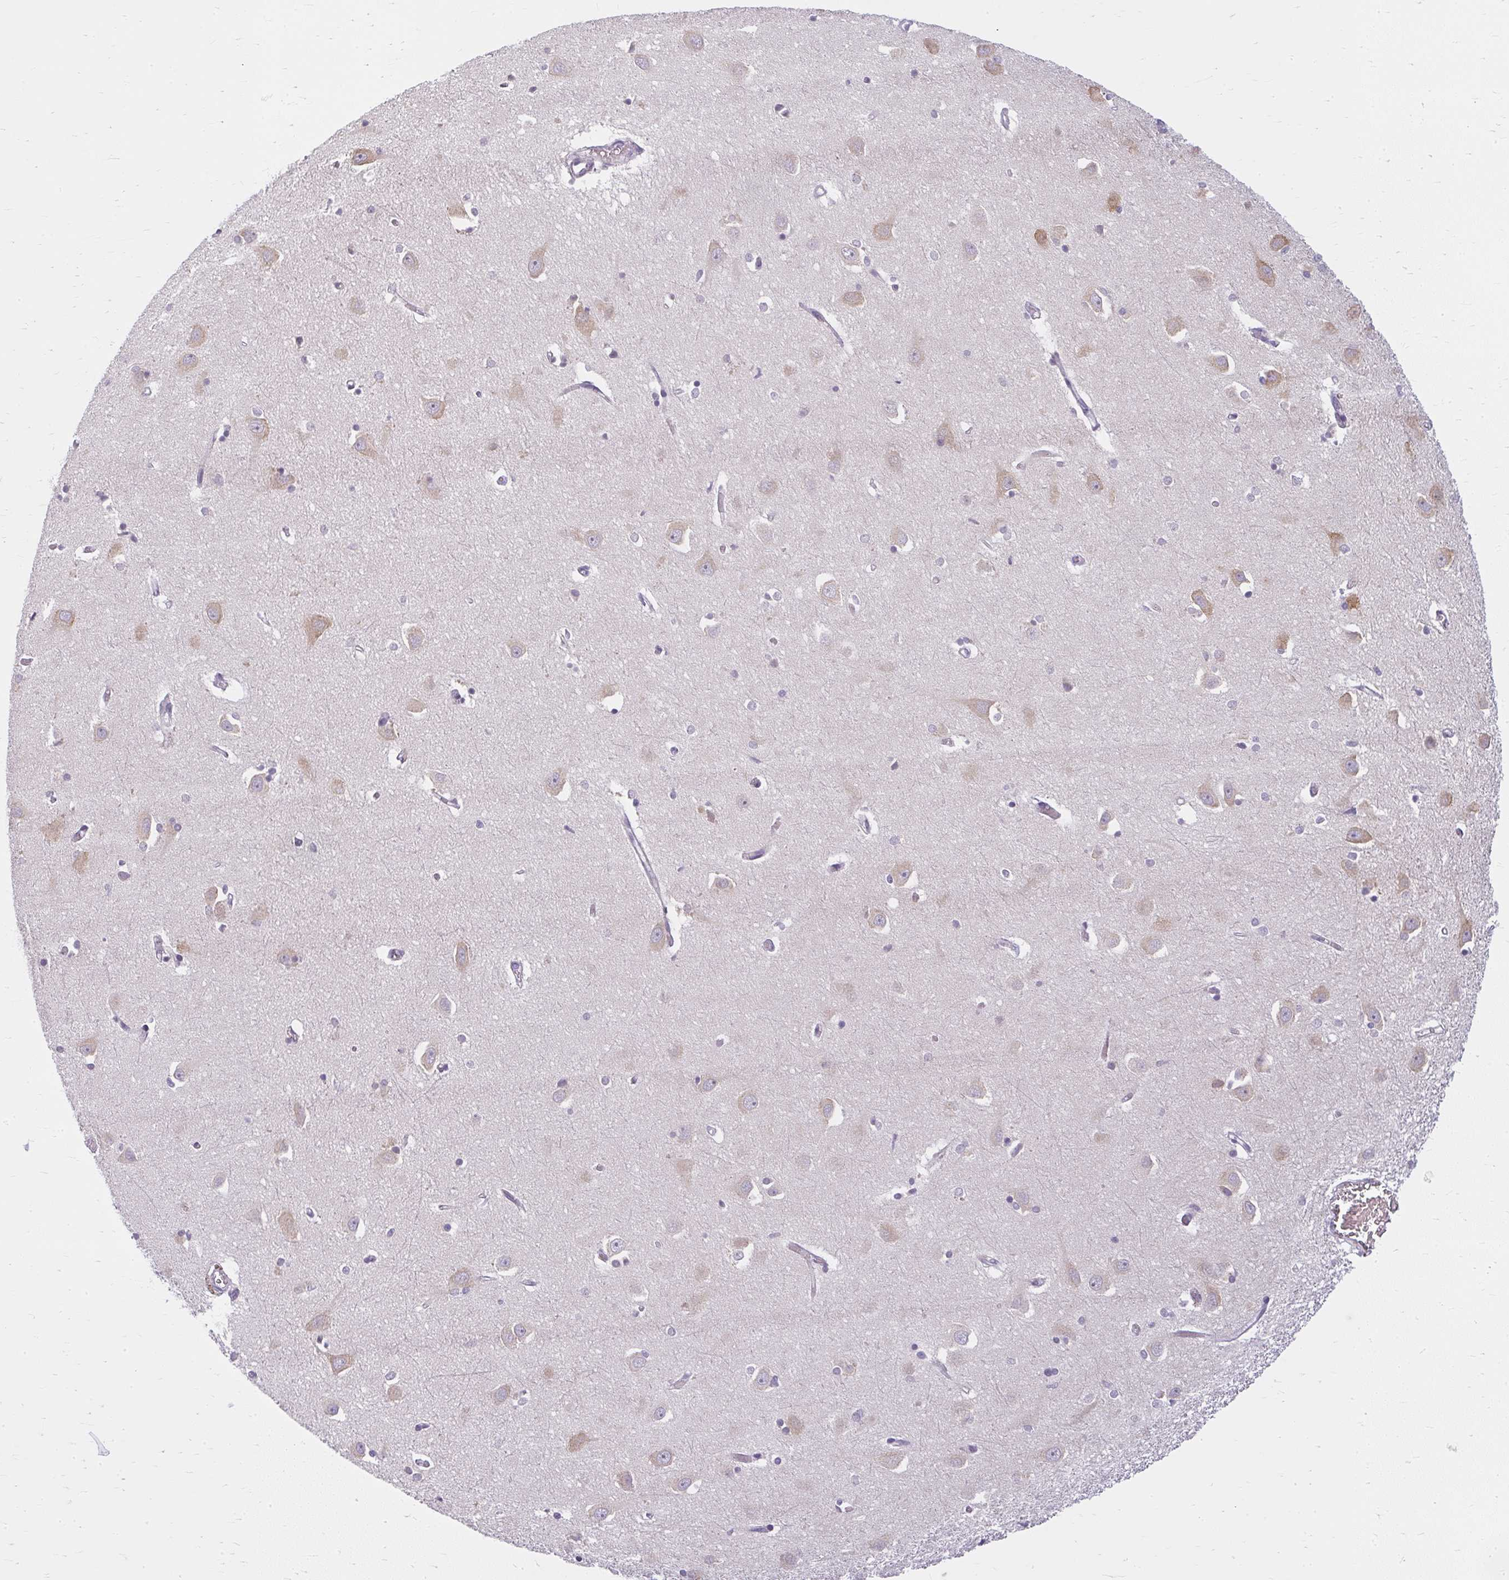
{"staining": {"intensity": "negative", "quantity": "none", "location": "none"}, "tissue": "caudate", "cell_type": "Glial cells", "image_type": "normal", "snomed": [{"axis": "morphology", "description": "Normal tissue, NOS"}, {"axis": "topography", "description": "Lateral ventricle wall"}, {"axis": "topography", "description": "Hippocampus"}], "caption": "IHC micrograph of unremarkable human caudate stained for a protein (brown), which shows no positivity in glial cells. The staining is performed using DAB brown chromogen with nuclei counter-stained in using hematoxylin.", "gene": "ZFYVE26", "patient": {"sex": "female", "age": 63}}